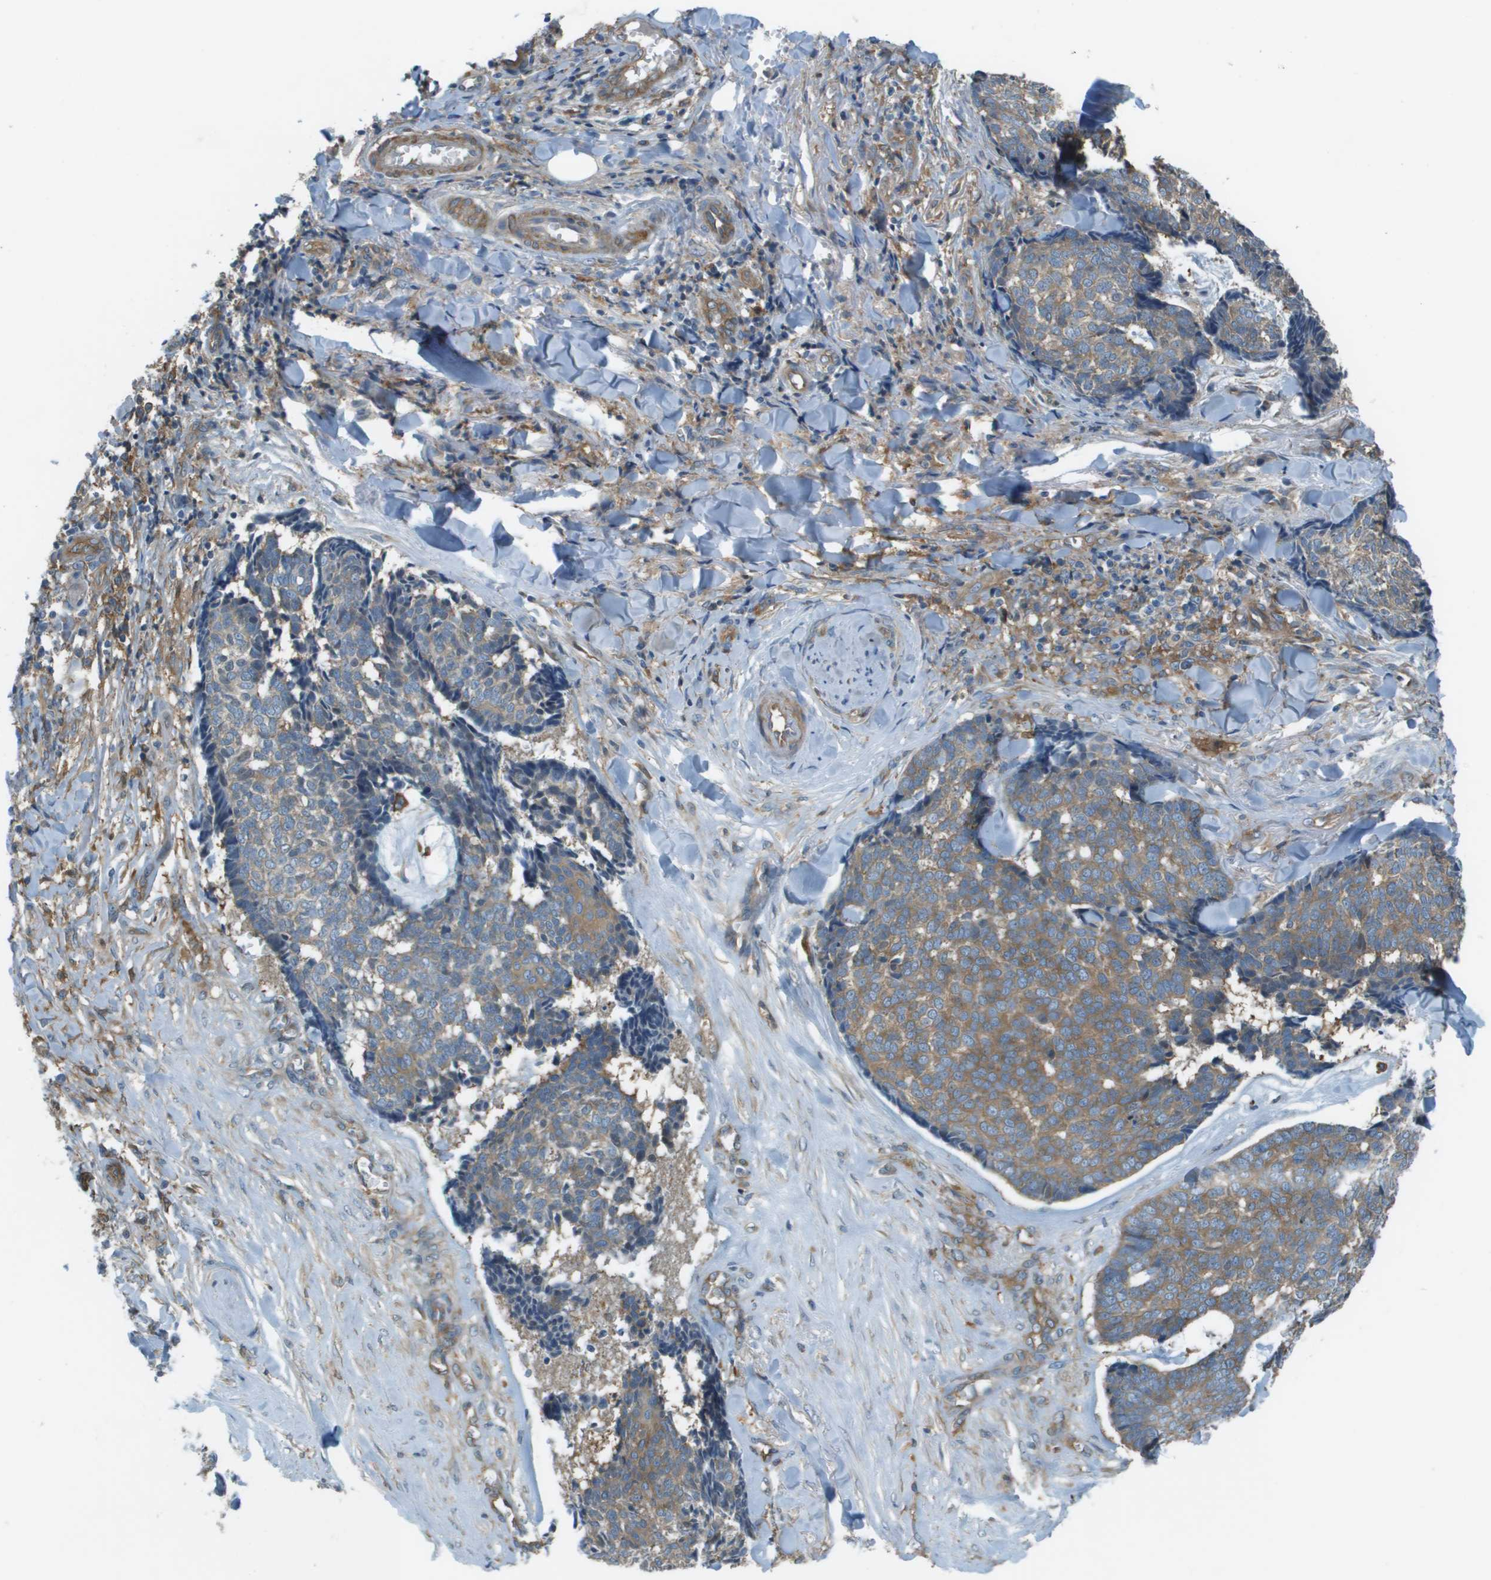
{"staining": {"intensity": "weak", "quantity": "25%-75%", "location": "cytoplasmic/membranous"}, "tissue": "skin cancer", "cell_type": "Tumor cells", "image_type": "cancer", "snomed": [{"axis": "morphology", "description": "Basal cell carcinoma"}, {"axis": "topography", "description": "Skin"}], "caption": "Protein expression by IHC demonstrates weak cytoplasmic/membranous staining in about 25%-75% of tumor cells in skin basal cell carcinoma.", "gene": "CORO1B", "patient": {"sex": "male", "age": 84}}